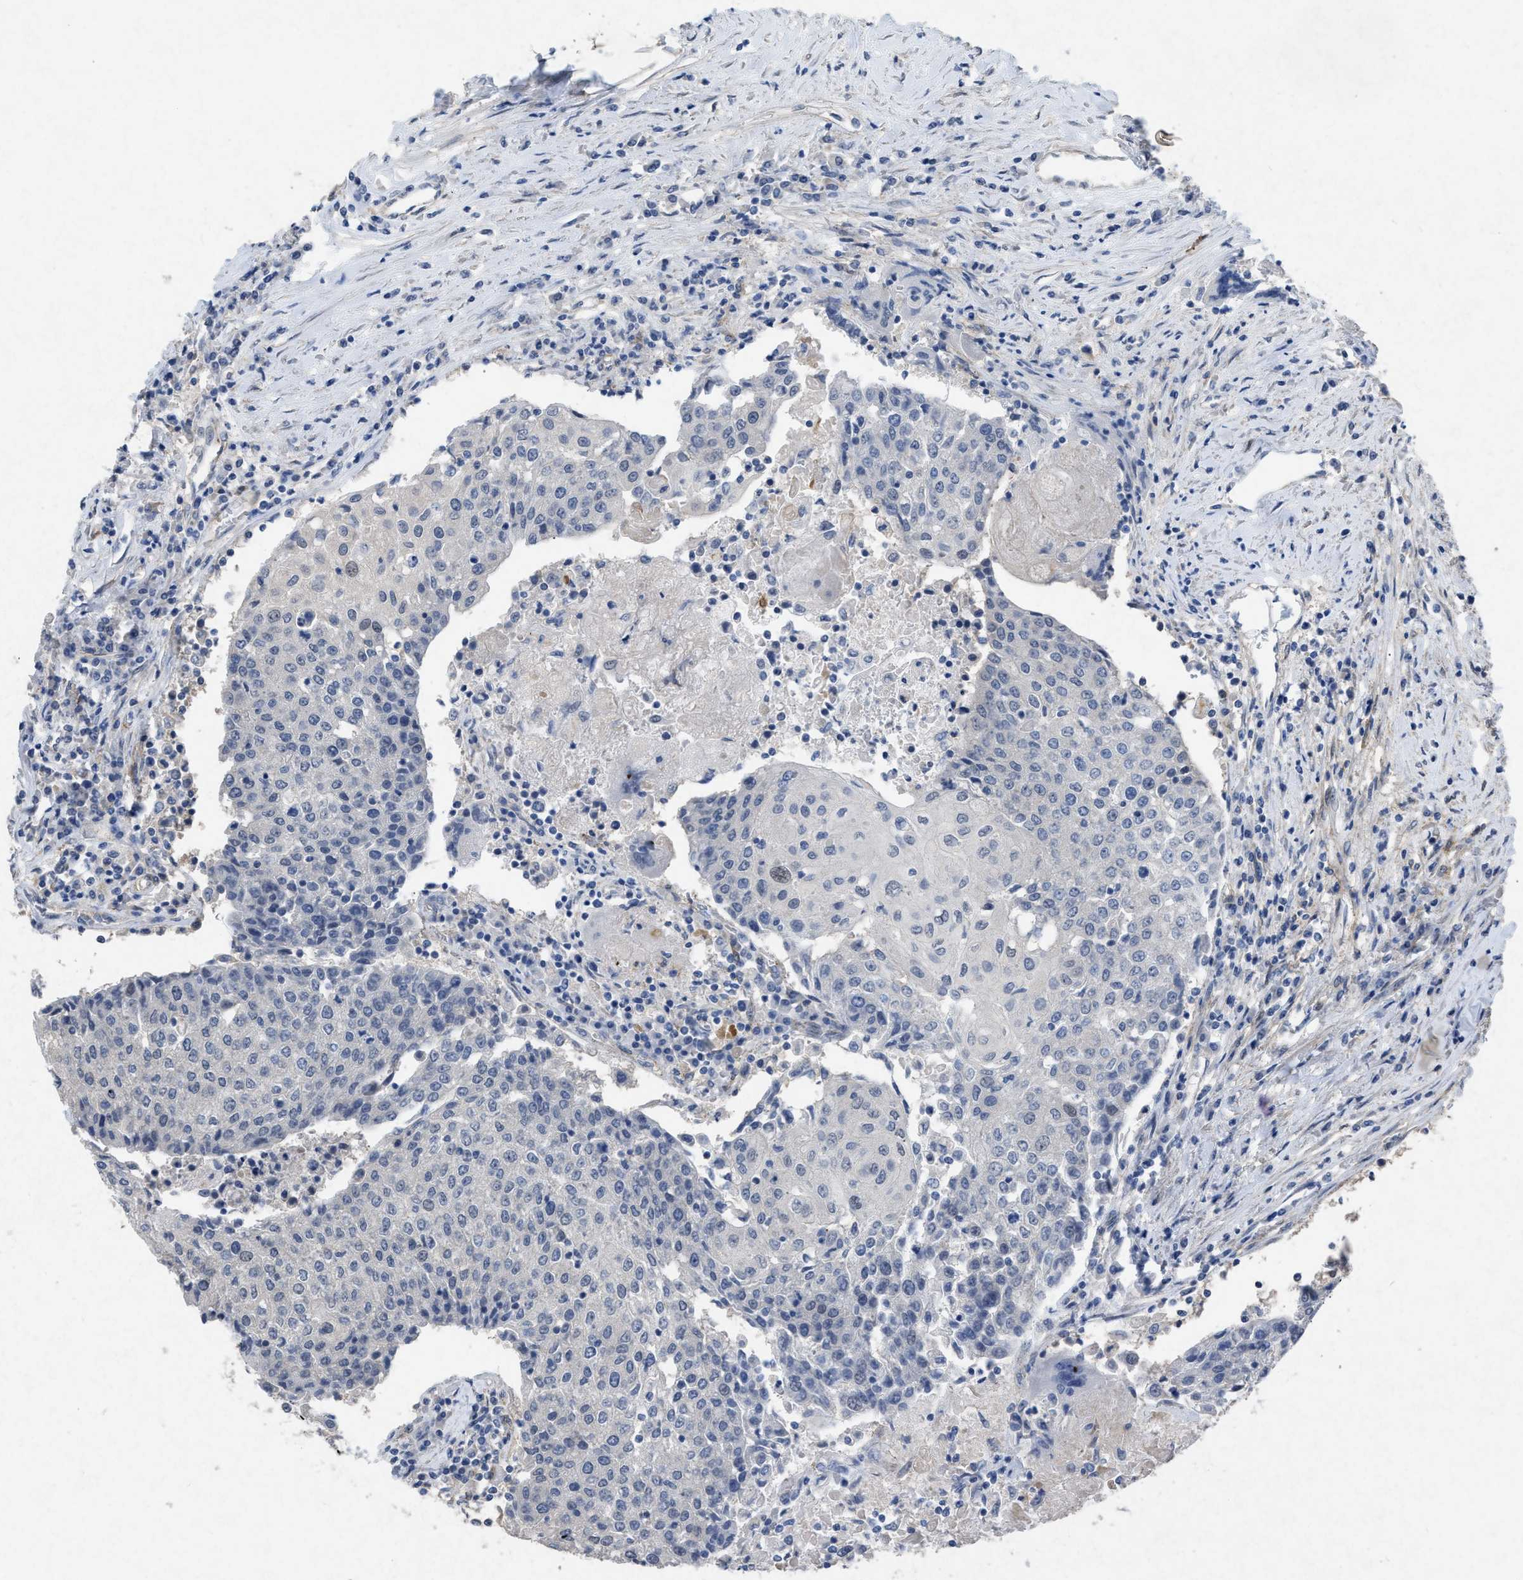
{"staining": {"intensity": "negative", "quantity": "none", "location": "none"}, "tissue": "urothelial cancer", "cell_type": "Tumor cells", "image_type": "cancer", "snomed": [{"axis": "morphology", "description": "Urothelial carcinoma, High grade"}, {"axis": "topography", "description": "Urinary bladder"}], "caption": "High magnification brightfield microscopy of high-grade urothelial carcinoma stained with DAB (brown) and counterstained with hematoxylin (blue): tumor cells show no significant expression. (Immunohistochemistry, brightfield microscopy, high magnification).", "gene": "PDGFRA", "patient": {"sex": "female", "age": 85}}